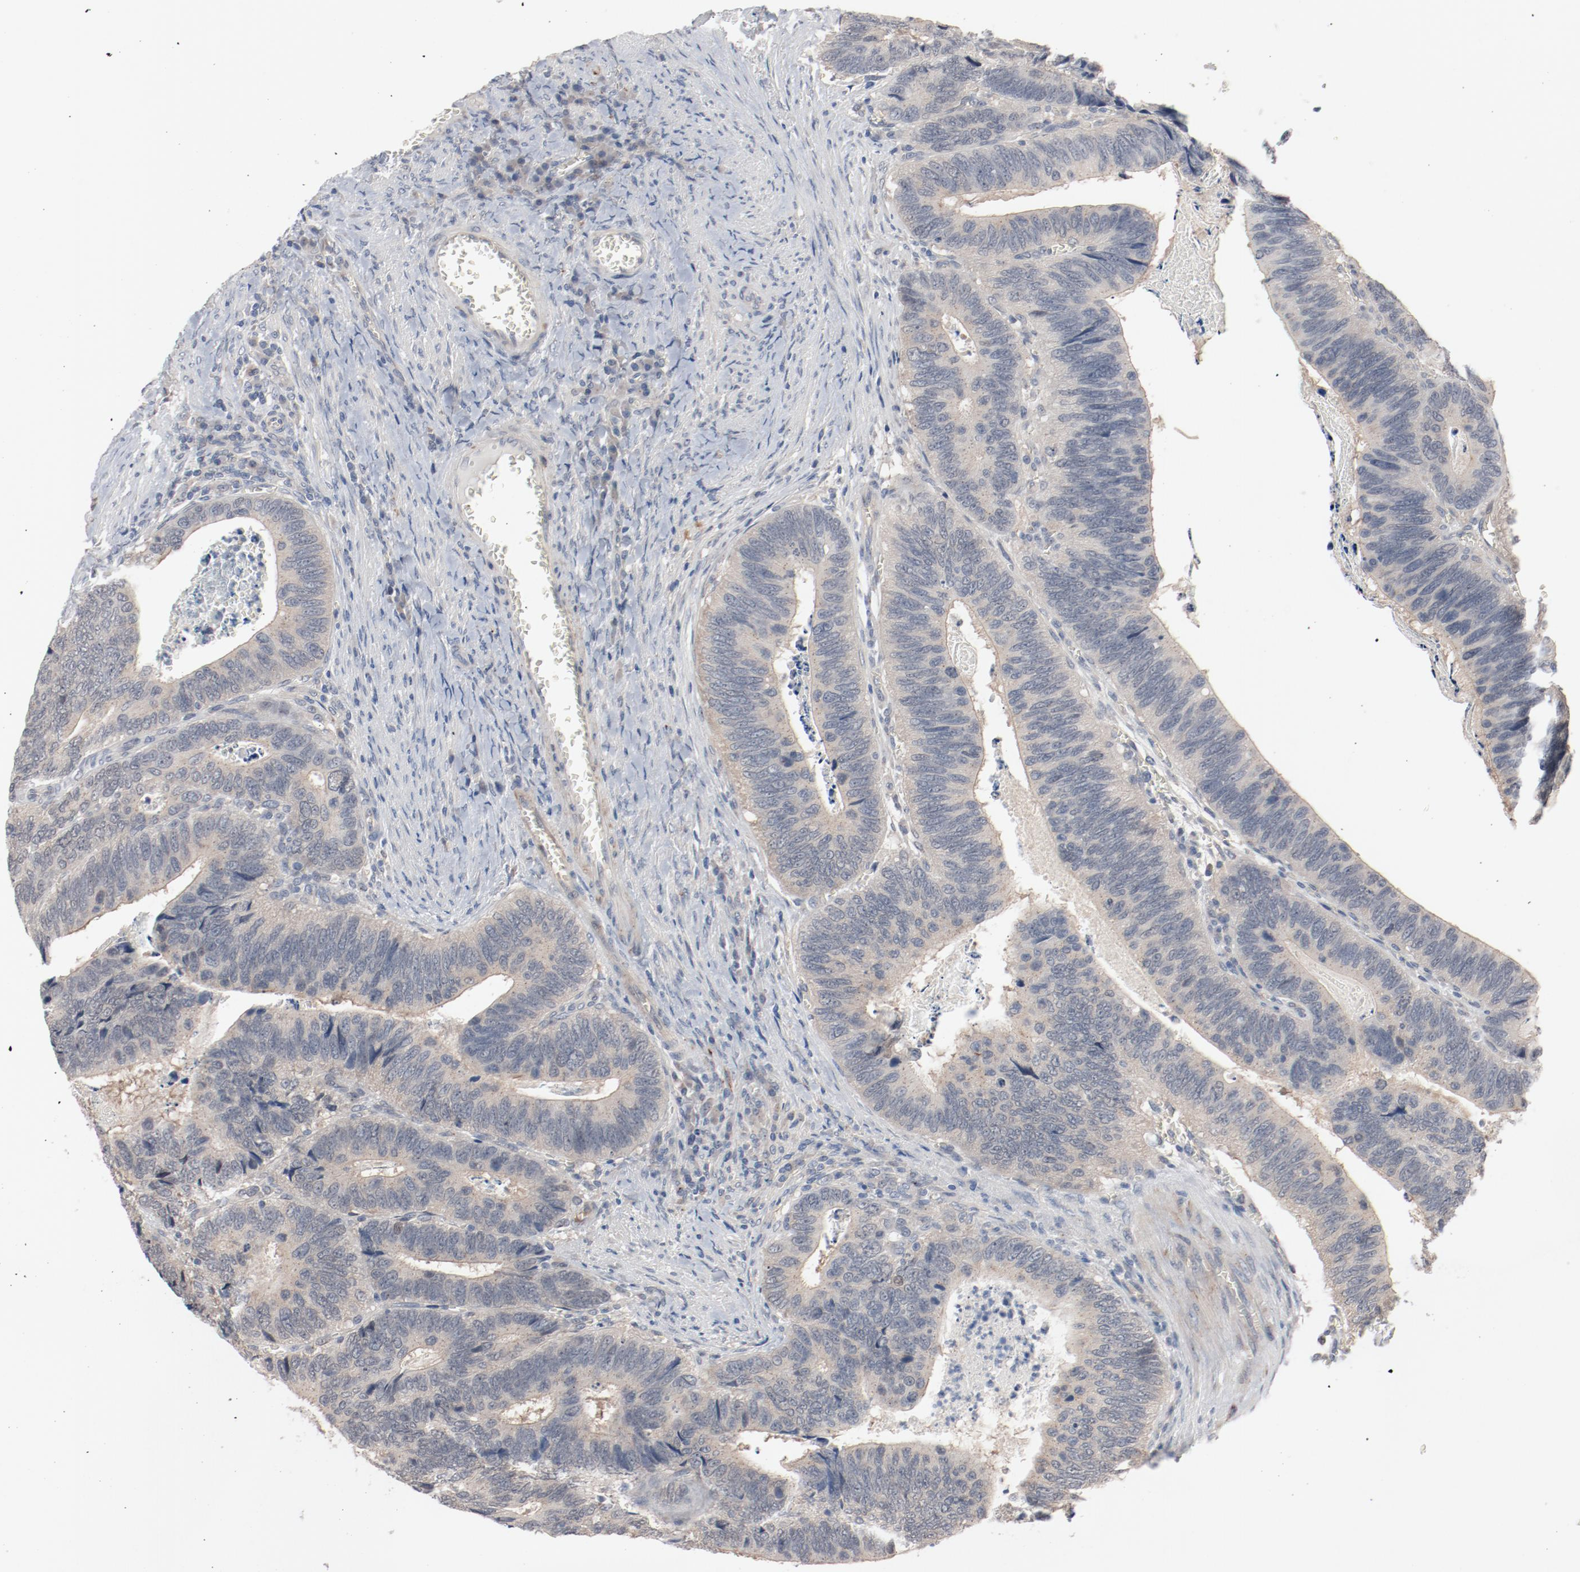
{"staining": {"intensity": "weak", "quantity": ">75%", "location": "cytoplasmic/membranous"}, "tissue": "colorectal cancer", "cell_type": "Tumor cells", "image_type": "cancer", "snomed": [{"axis": "morphology", "description": "Adenocarcinoma, NOS"}, {"axis": "topography", "description": "Colon"}], "caption": "The photomicrograph shows immunohistochemical staining of colorectal cancer (adenocarcinoma). There is weak cytoplasmic/membranous positivity is appreciated in about >75% of tumor cells. (brown staining indicates protein expression, while blue staining denotes nuclei).", "gene": "DNAL4", "patient": {"sex": "male", "age": 72}}